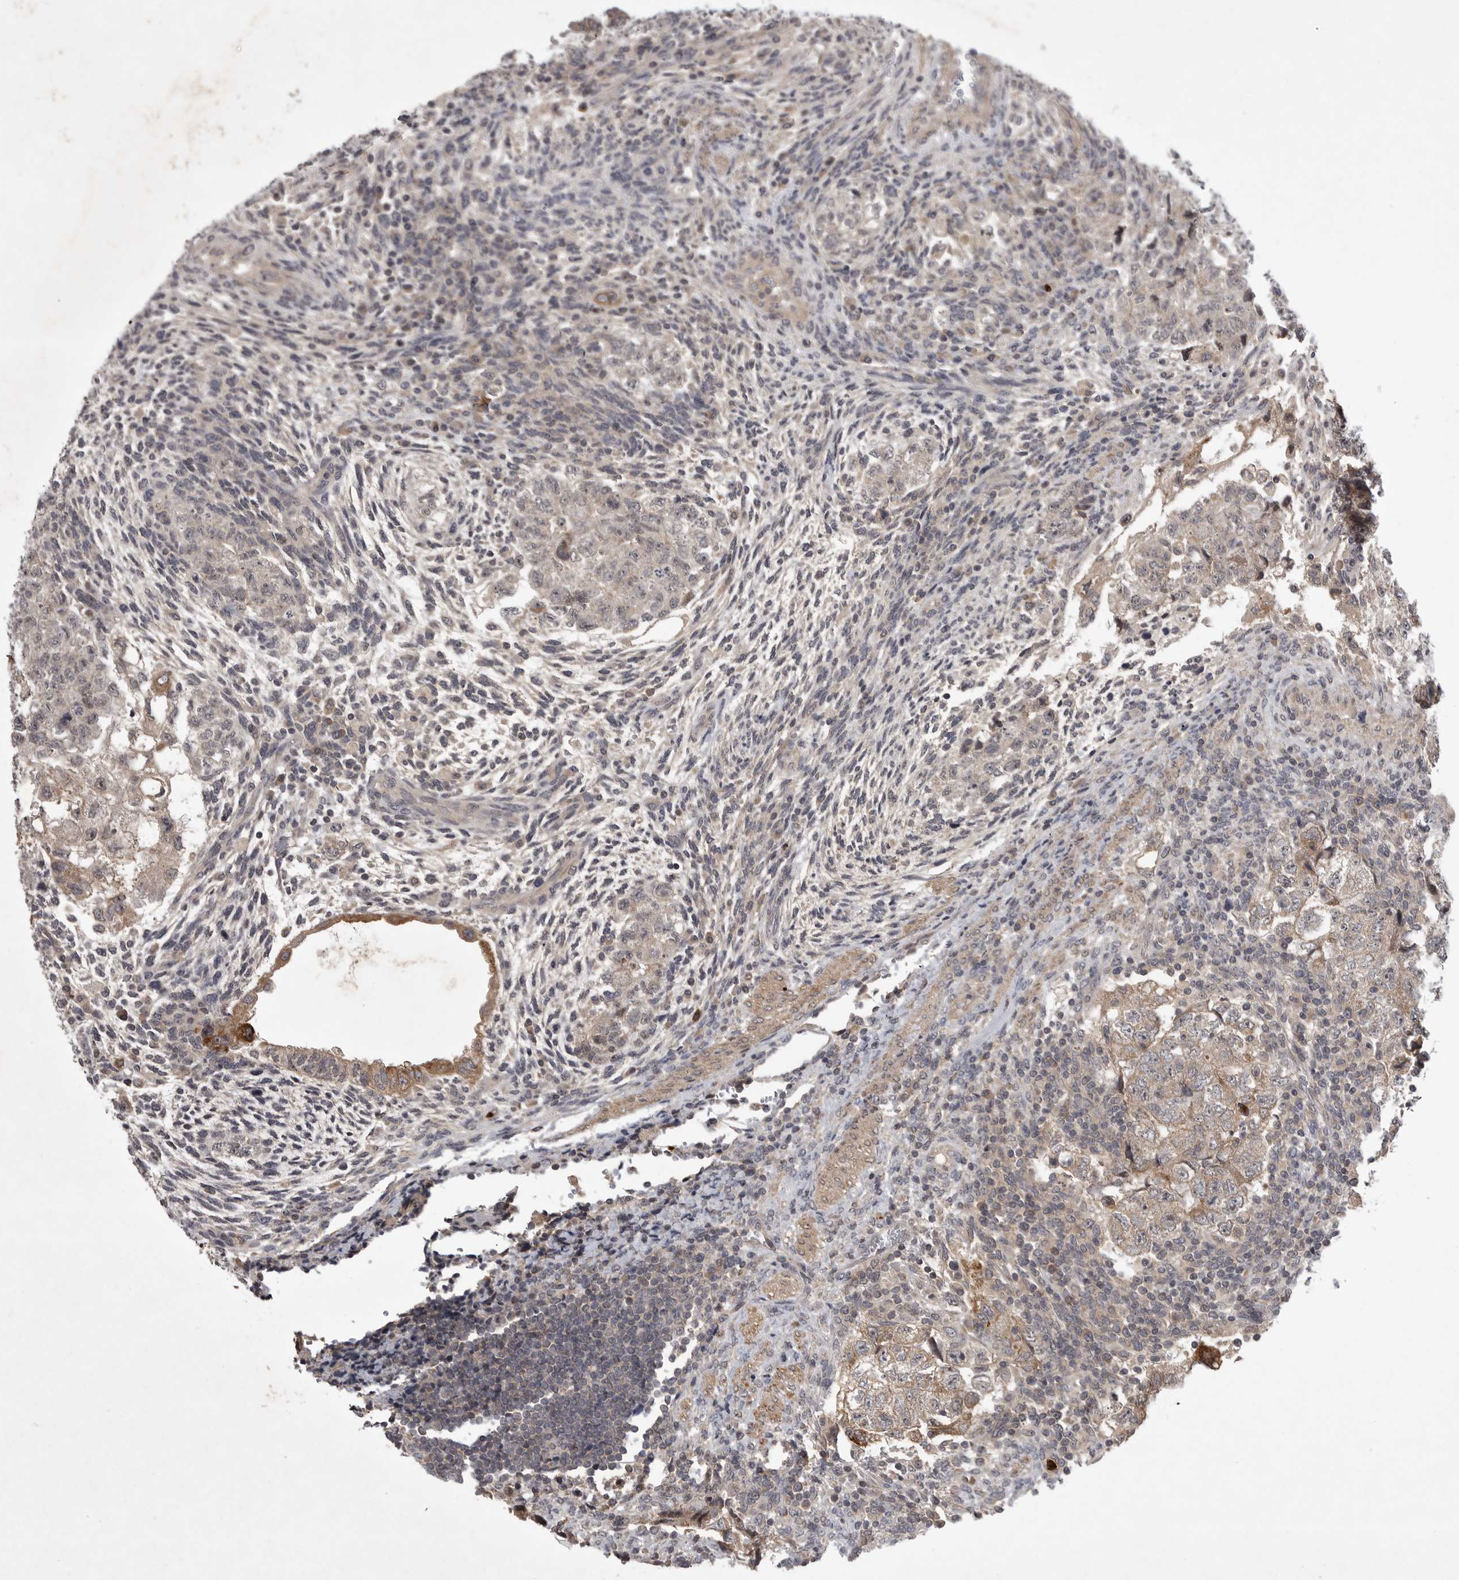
{"staining": {"intensity": "weak", "quantity": "<25%", "location": "cytoplasmic/membranous"}, "tissue": "testis cancer", "cell_type": "Tumor cells", "image_type": "cancer", "snomed": [{"axis": "morphology", "description": "Normal tissue, NOS"}, {"axis": "morphology", "description": "Carcinoma, Embryonal, NOS"}, {"axis": "topography", "description": "Testis"}], "caption": "The histopathology image reveals no significant expression in tumor cells of testis cancer.", "gene": "UBE3D", "patient": {"sex": "male", "age": 36}}